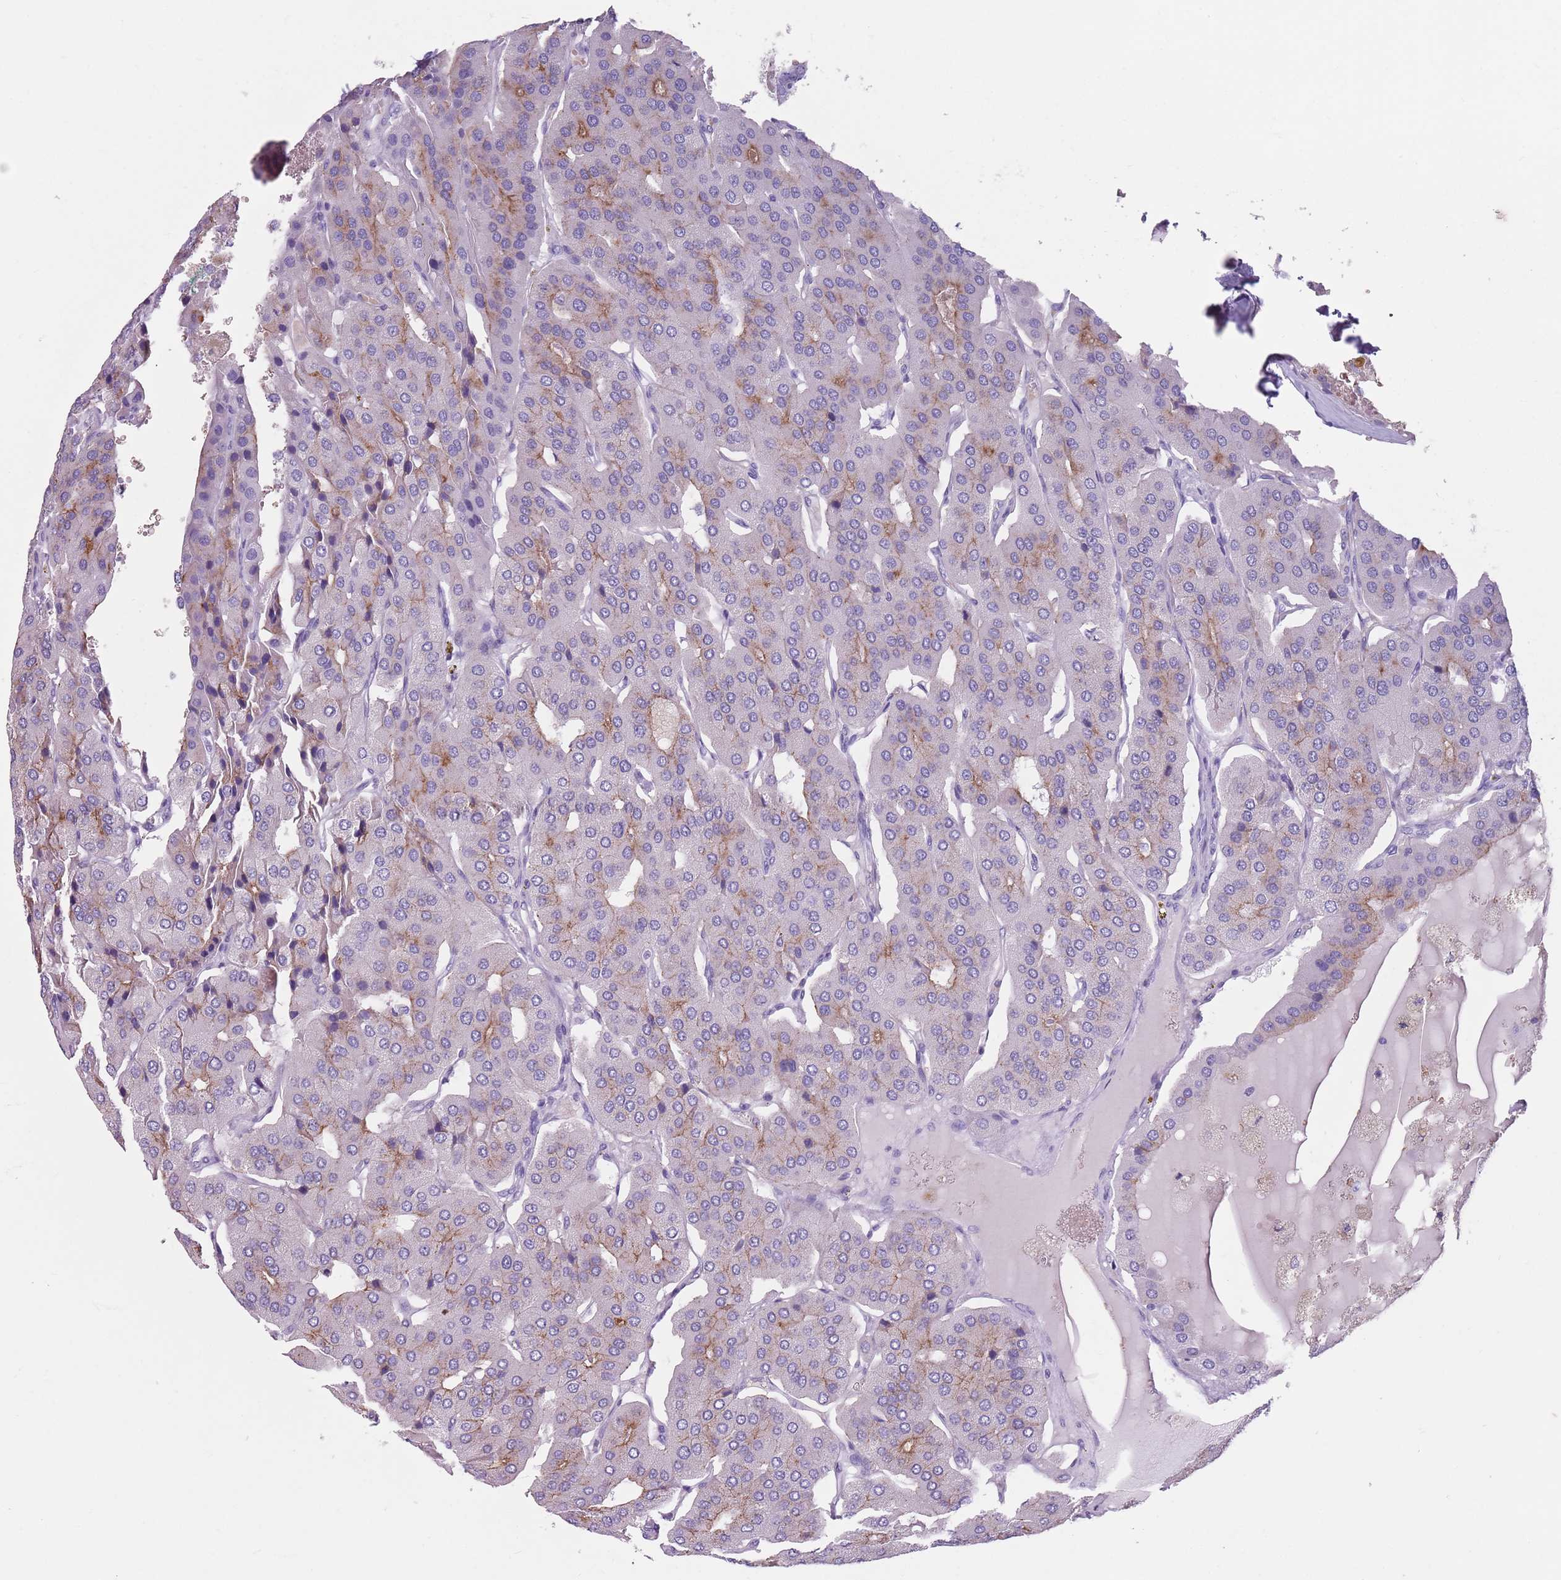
{"staining": {"intensity": "moderate", "quantity": "<25%", "location": "cytoplasmic/membranous"}, "tissue": "parathyroid gland", "cell_type": "Glandular cells", "image_type": "normal", "snomed": [{"axis": "morphology", "description": "Normal tissue, NOS"}, {"axis": "morphology", "description": "Adenoma, NOS"}, {"axis": "topography", "description": "Parathyroid gland"}], "caption": "Immunohistochemistry (IHC) (DAB) staining of normal parathyroid gland shows moderate cytoplasmic/membranous protein staining in approximately <25% of glandular cells. The staining is performed using DAB (3,3'-diaminobenzidine) brown chromogen to label protein expression. The nuclei are counter-stained blue using hematoxylin.", "gene": "SPESP1", "patient": {"sex": "female", "age": 86}}